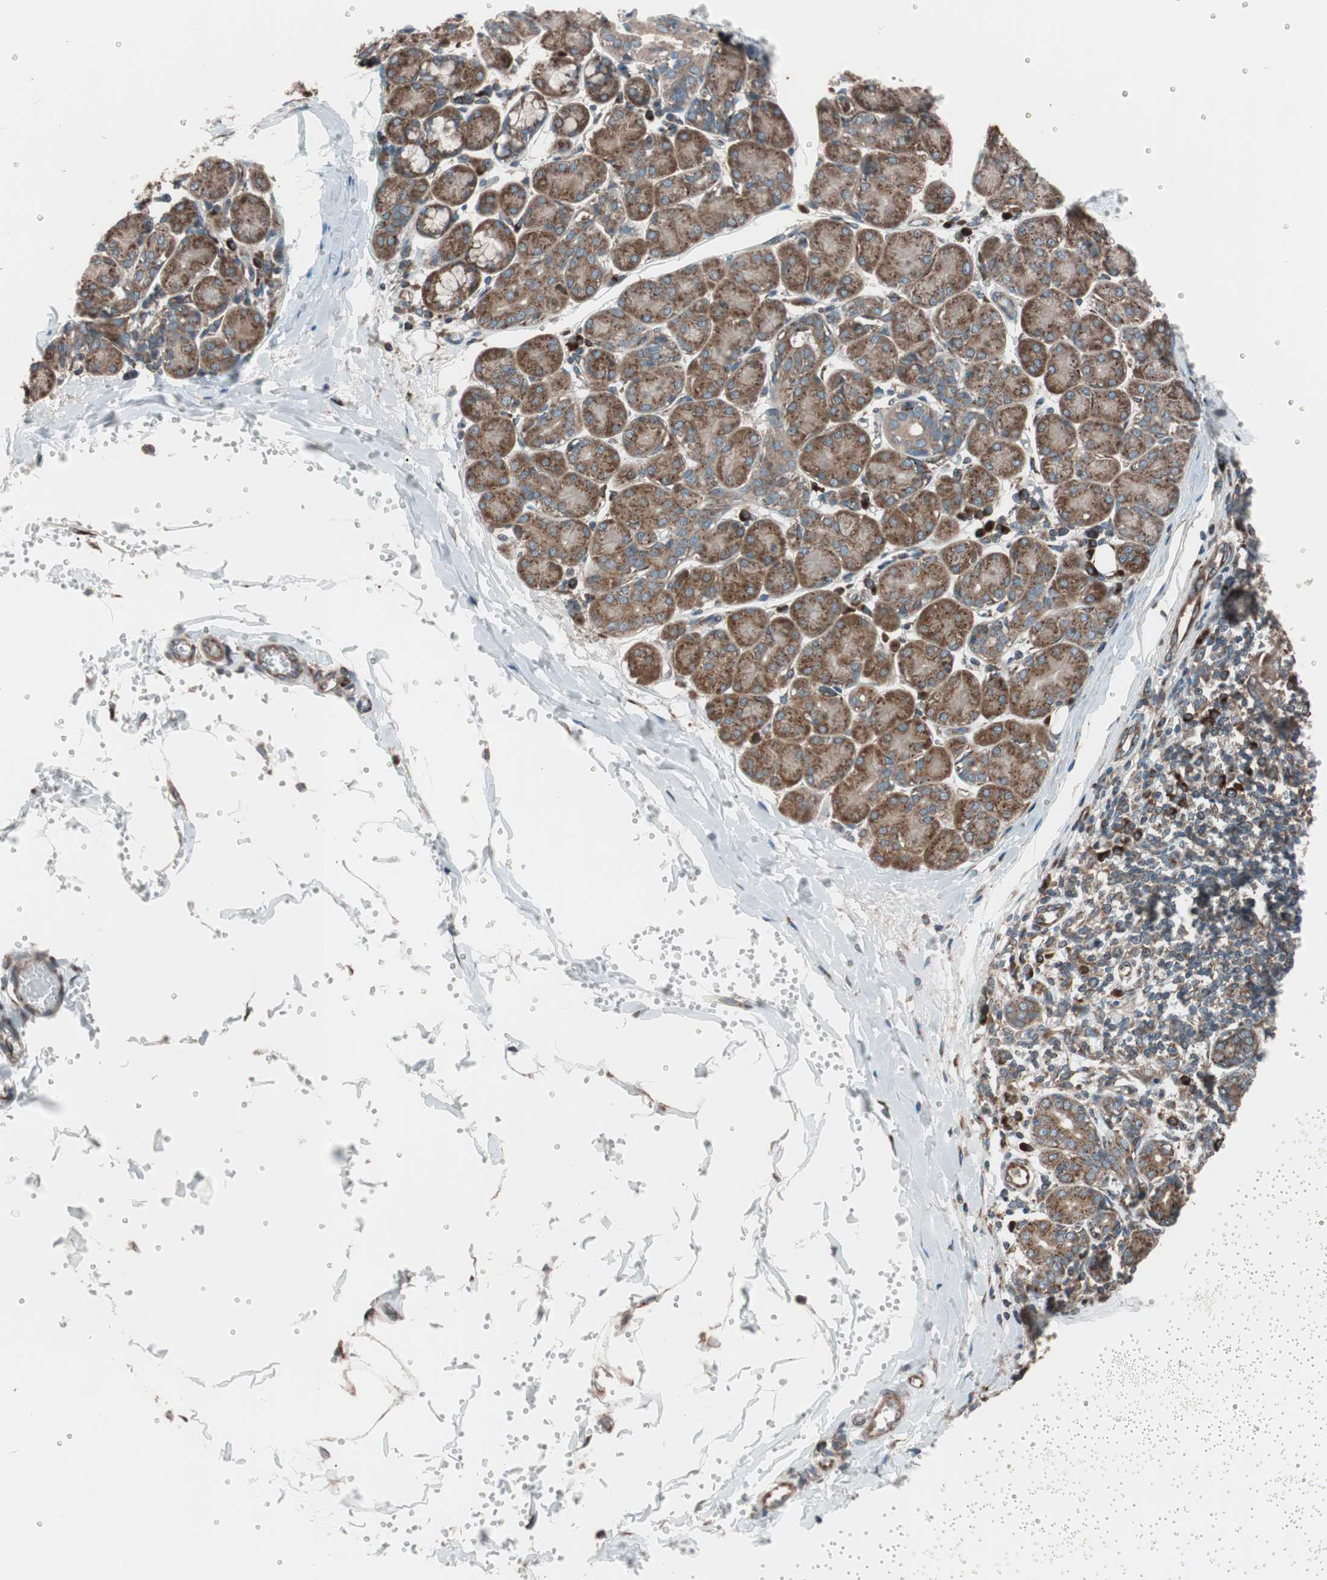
{"staining": {"intensity": "moderate", "quantity": ">75%", "location": "cytoplasmic/membranous"}, "tissue": "salivary gland", "cell_type": "Glandular cells", "image_type": "normal", "snomed": [{"axis": "morphology", "description": "Normal tissue, NOS"}, {"axis": "morphology", "description": "Inflammation, NOS"}, {"axis": "topography", "description": "Lymph node"}, {"axis": "topography", "description": "Salivary gland"}], "caption": "Moderate cytoplasmic/membranous protein positivity is present in about >75% of glandular cells in salivary gland.", "gene": "SEC31A", "patient": {"sex": "male", "age": 3}}